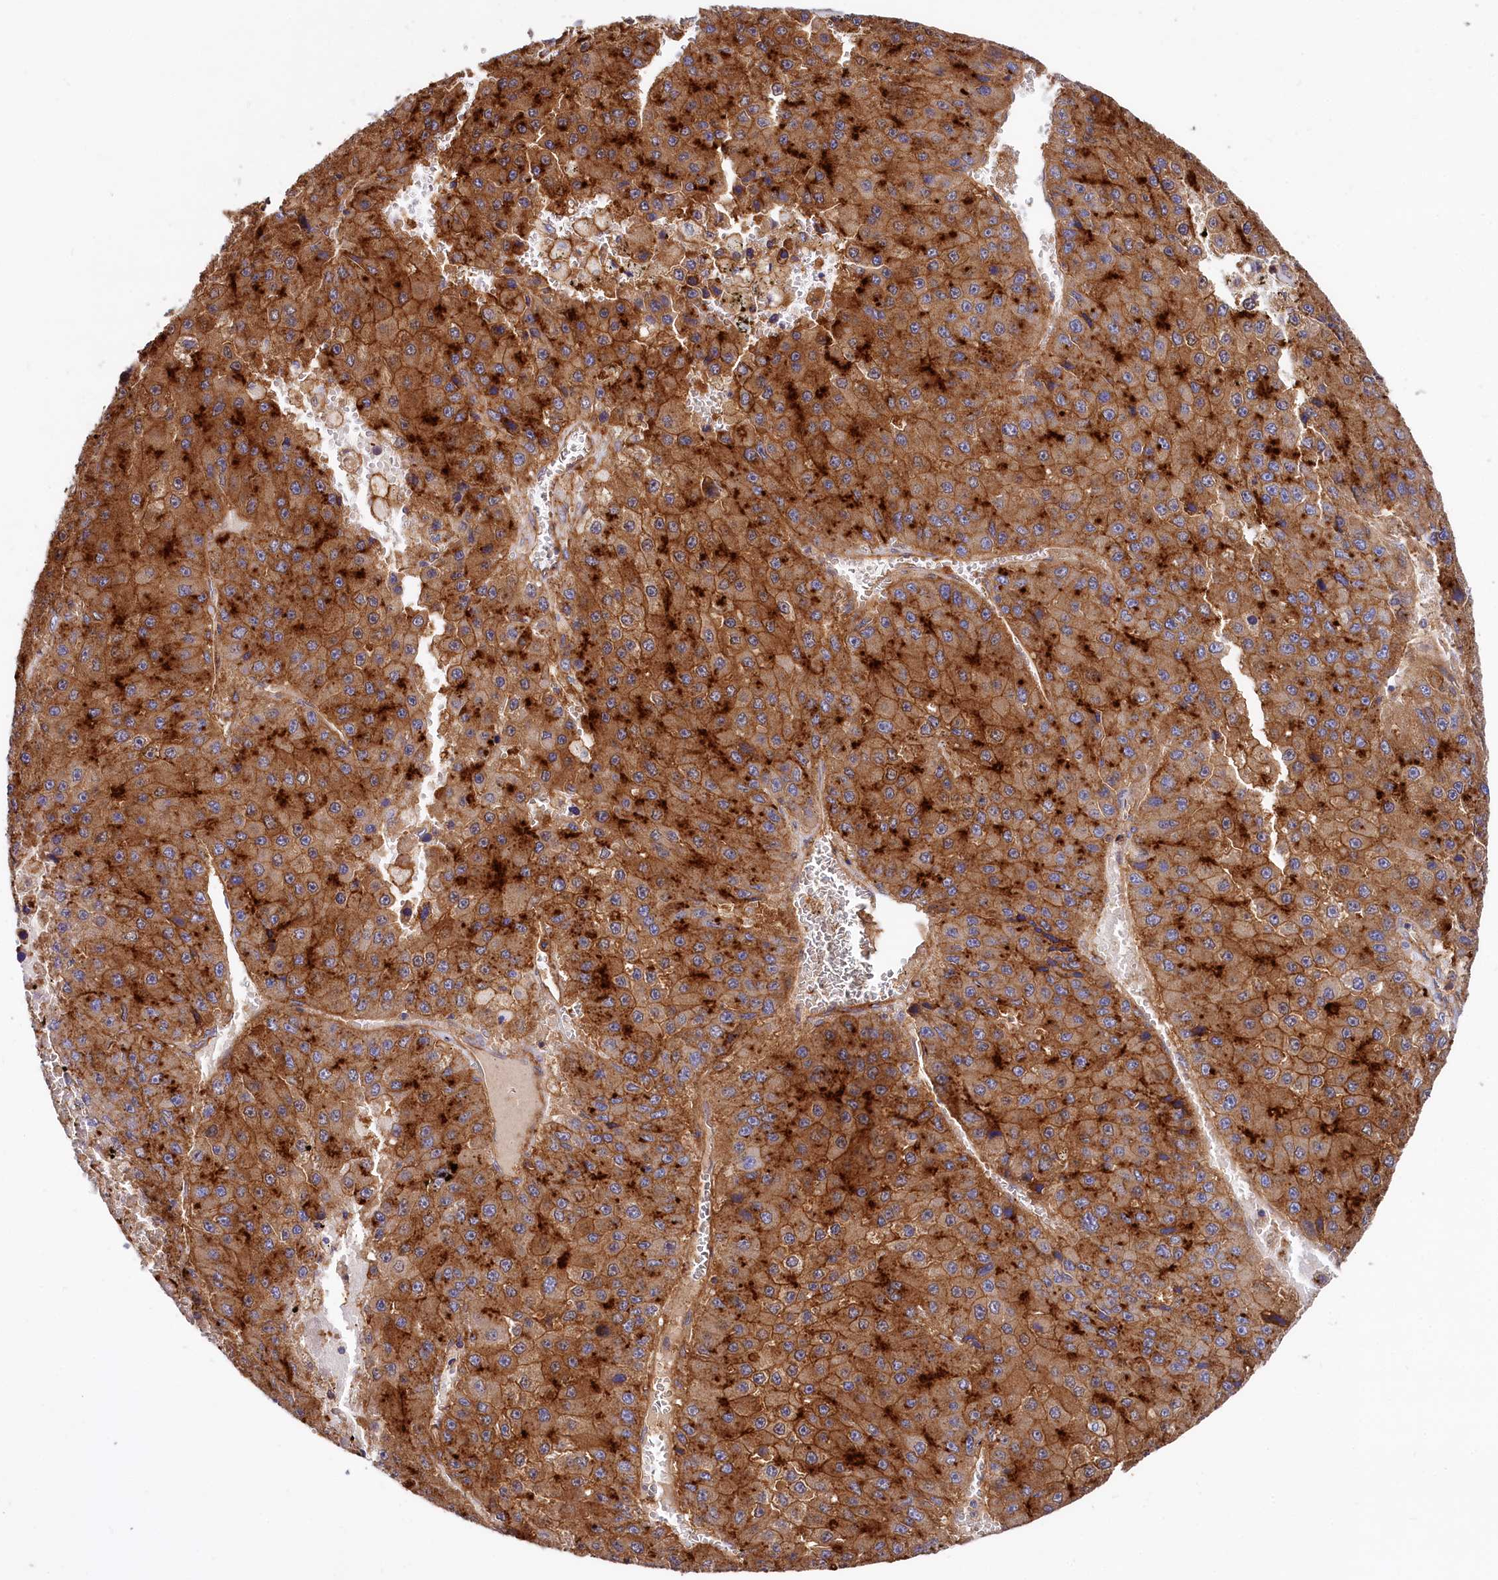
{"staining": {"intensity": "strong", "quantity": ">75%", "location": "cytoplasmic/membranous"}, "tissue": "liver cancer", "cell_type": "Tumor cells", "image_type": "cancer", "snomed": [{"axis": "morphology", "description": "Carcinoma, Hepatocellular, NOS"}, {"axis": "topography", "description": "Liver"}], "caption": "Protein staining exhibits strong cytoplasmic/membranous expression in about >75% of tumor cells in liver cancer. (brown staining indicates protein expression, while blue staining denotes nuclei).", "gene": "ANO6", "patient": {"sex": "female", "age": 73}}